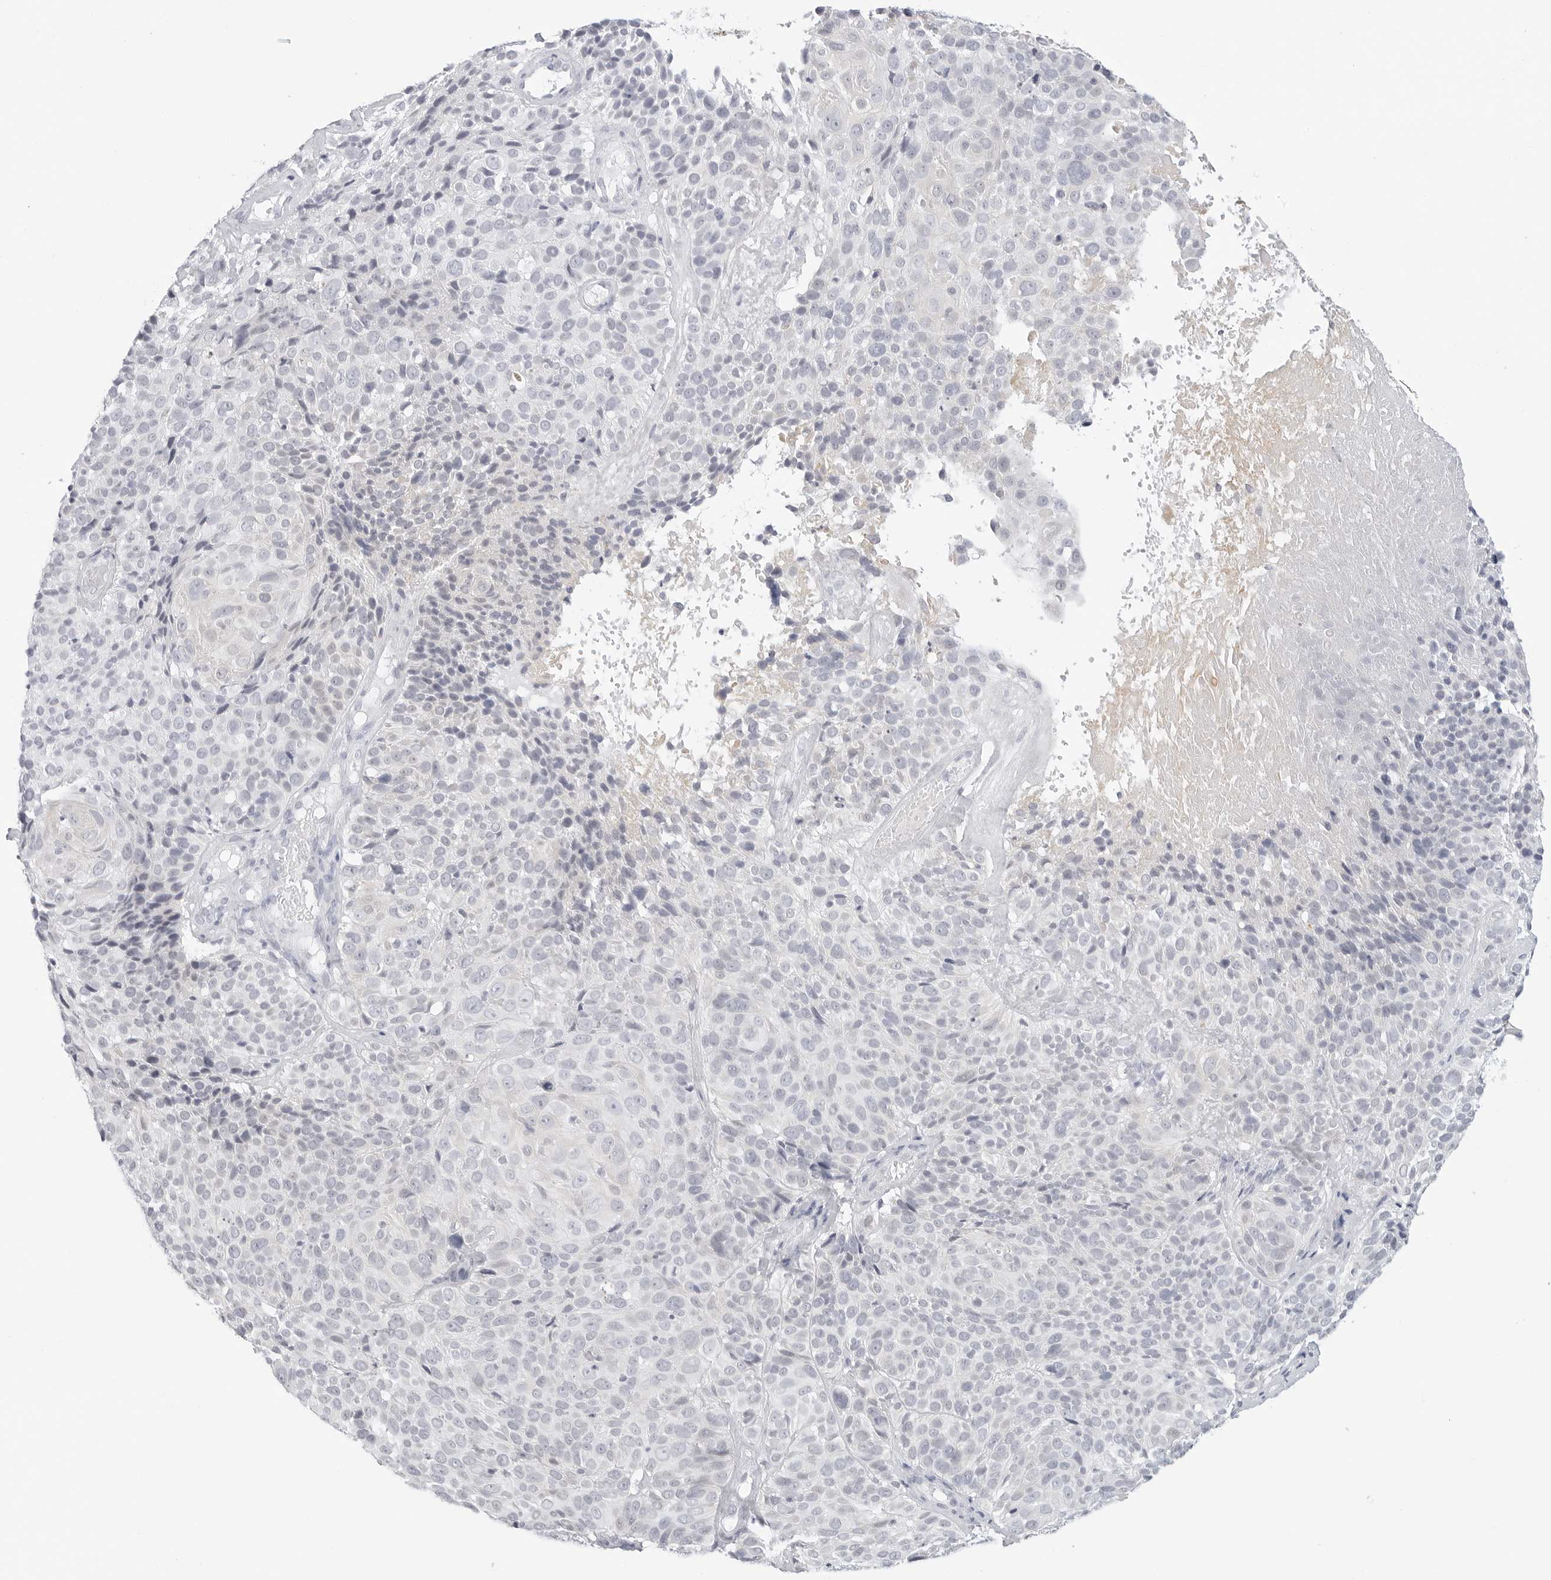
{"staining": {"intensity": "negative", "quantity": "none", "location": "none"}, "tissue": "cervical cancer", "cell_type": "Tumor cells", "image_type": "cancer", "snomed": [{"axis": "morphology", "description": "Squamous cell carcinoma, NOS"}, {"axis": "topography", "description": "Cervix"}], "caption": "This is an immunohistochemistry histopathology image of cervical cancer (squamous cell carcinoma). There is no staining in tumor cells.", "gene": "HMGCS2", "patient": {"sex": "female", "age": 74}}